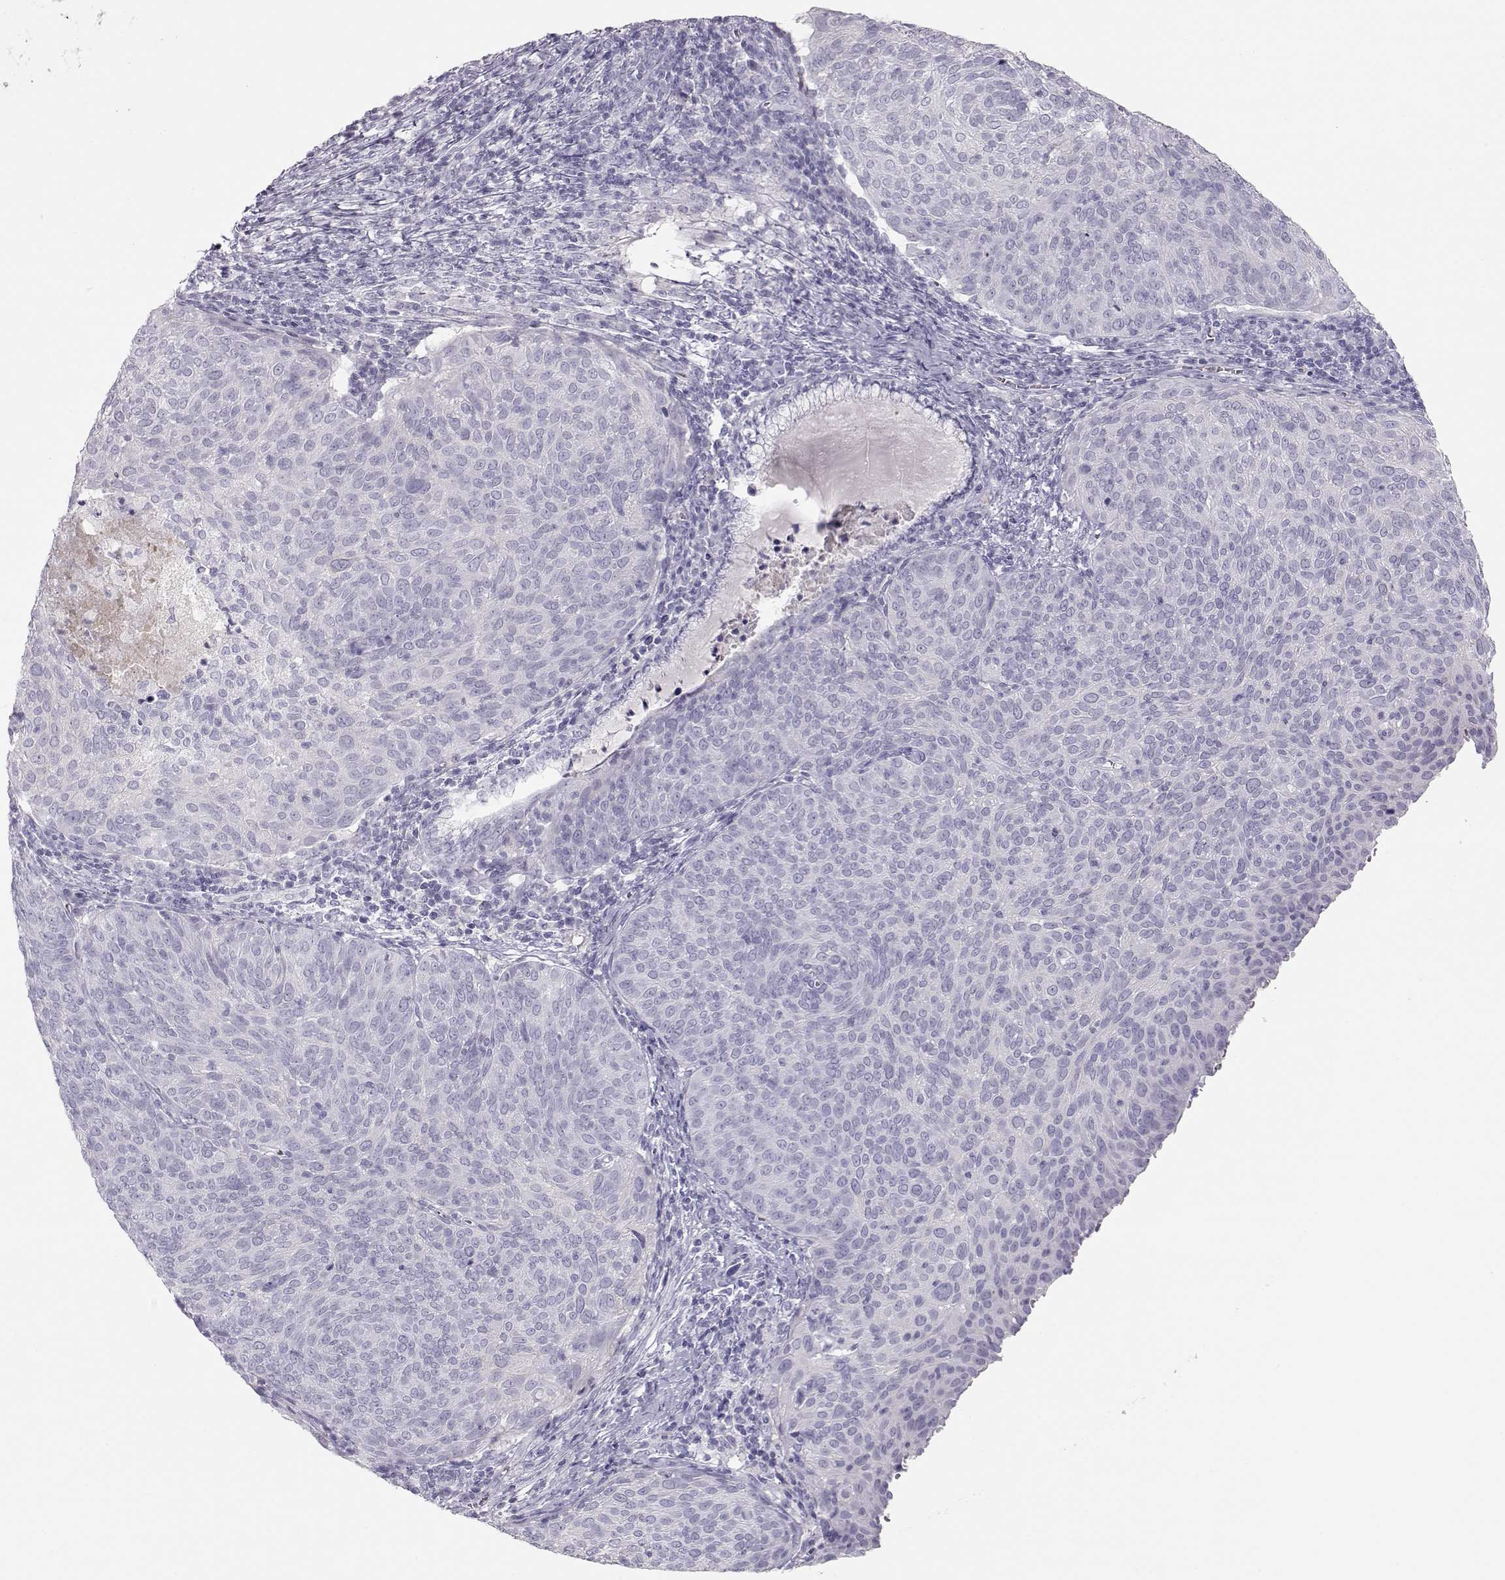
{"staining": {"intensity": "negative", "quantity": "none", "location": "none"}, "tissue": "cervical cancer", "cell_type": "Tumor cells", "image_type": "cancer", "snomed": [{"axis": "morphology", "description": "Squamous cell carcinoma, NOS"}, {"axis": "topography", "description": "Cervix"}], "caption": "An immunohistochemistry (IHC) photomicrograph of cervical cancer (squamous cell carcinoma) is shown. There is no staining in tumor cells of cervical cancer (squamous cell carcinoma).", "gene": "MIP", "patient": {"sex": "female", "age": 39}}